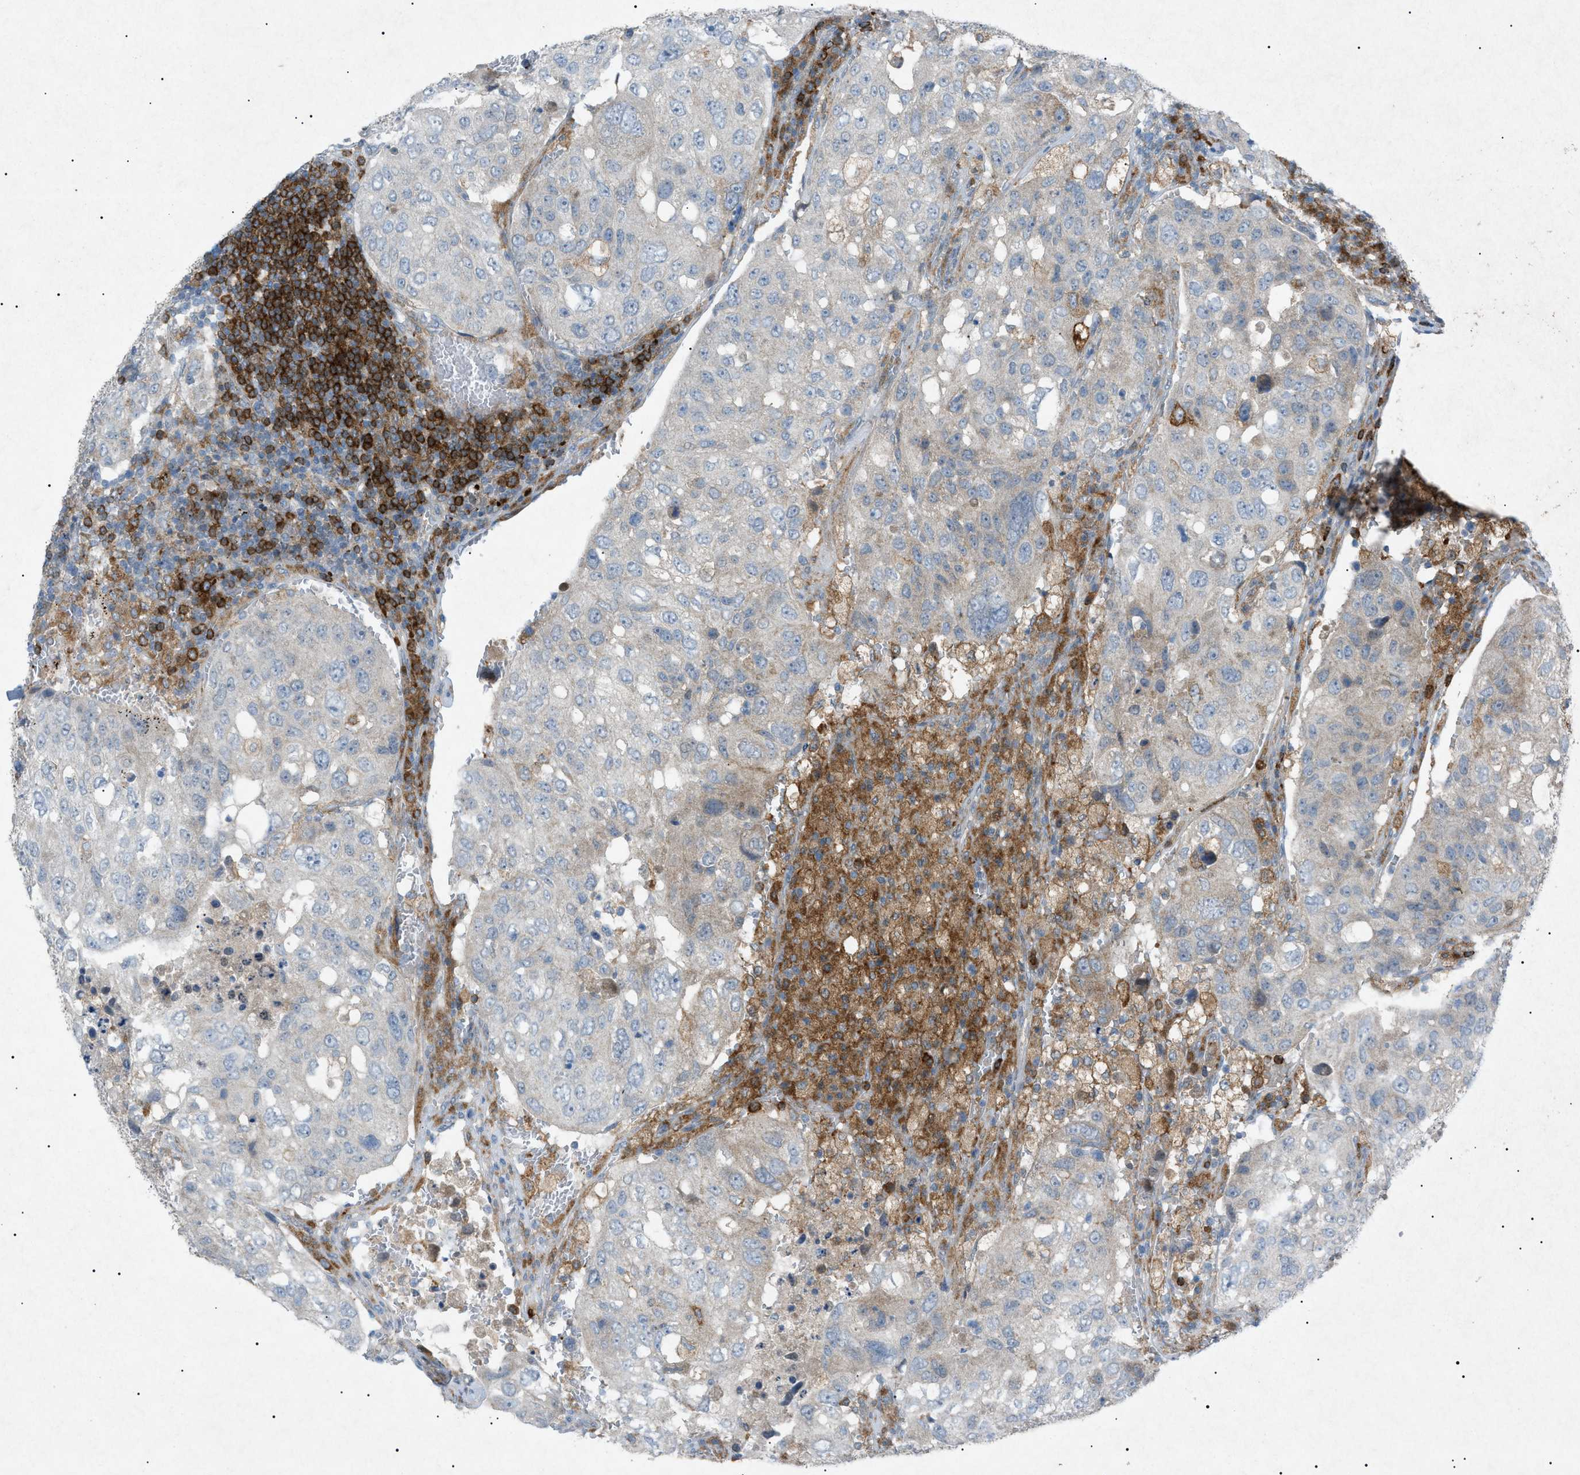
{"staining": {"intensity": "weak", "quantity": "25%-75%", "location": "cytoplasmic/membranous"}, "tissue": "urothelial cancer", "cell_type": "Tumor cells", "image_type": "cancer", "snomed": [{"axis": "morphology", "description": "Urothelial carcinoma, High grade"}, {"axis": "topography", "description": "Lymph node"}, {"axis": "topography", "description": "Urinary bladder"}], "caption": "A histopathology image of urothelial cancer stained for a protein displays weak cytoplasmic/membranous brown staining in tumor cells.", "gene": "BTK", "patient": {"sex": "male", "age": 51}}